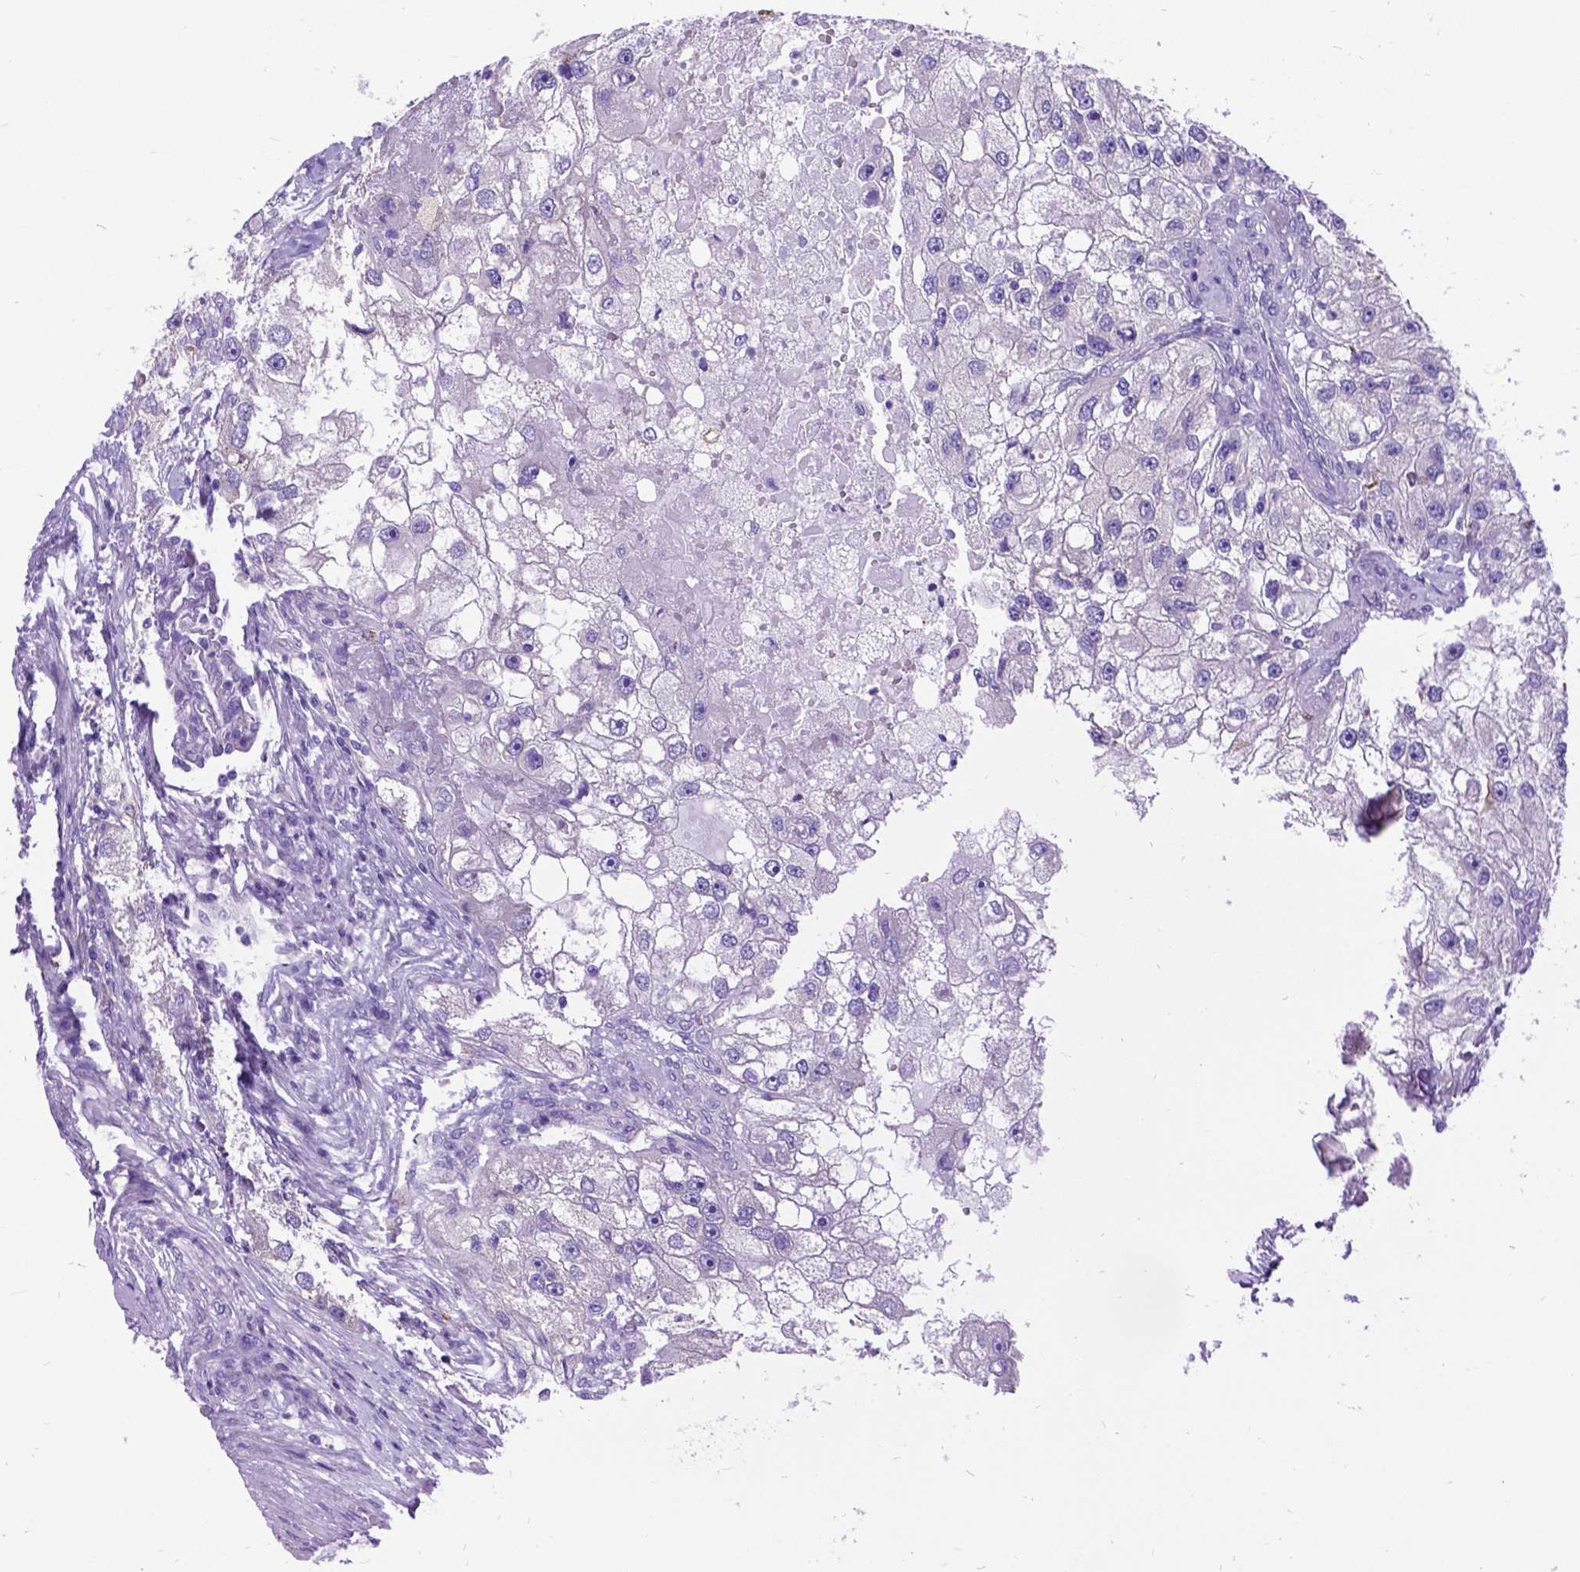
{"staining": {"intensity": "negative", "quantity": "none", "location": "none"}, "tissue": "renal cancer", "cell_type": "Tumor cells", "image_type": "cancer", "snomed": [{"axis": "morphology", "description": "Adenocarcinoma, NOS"}, {"axis": "topography", "description": "Kidney"}], "caption": "Tumor cells are negative for brown protein staining in renal cancer.", "gene": "CFAP54", "patient": {"sex": "male", "age": 63}}